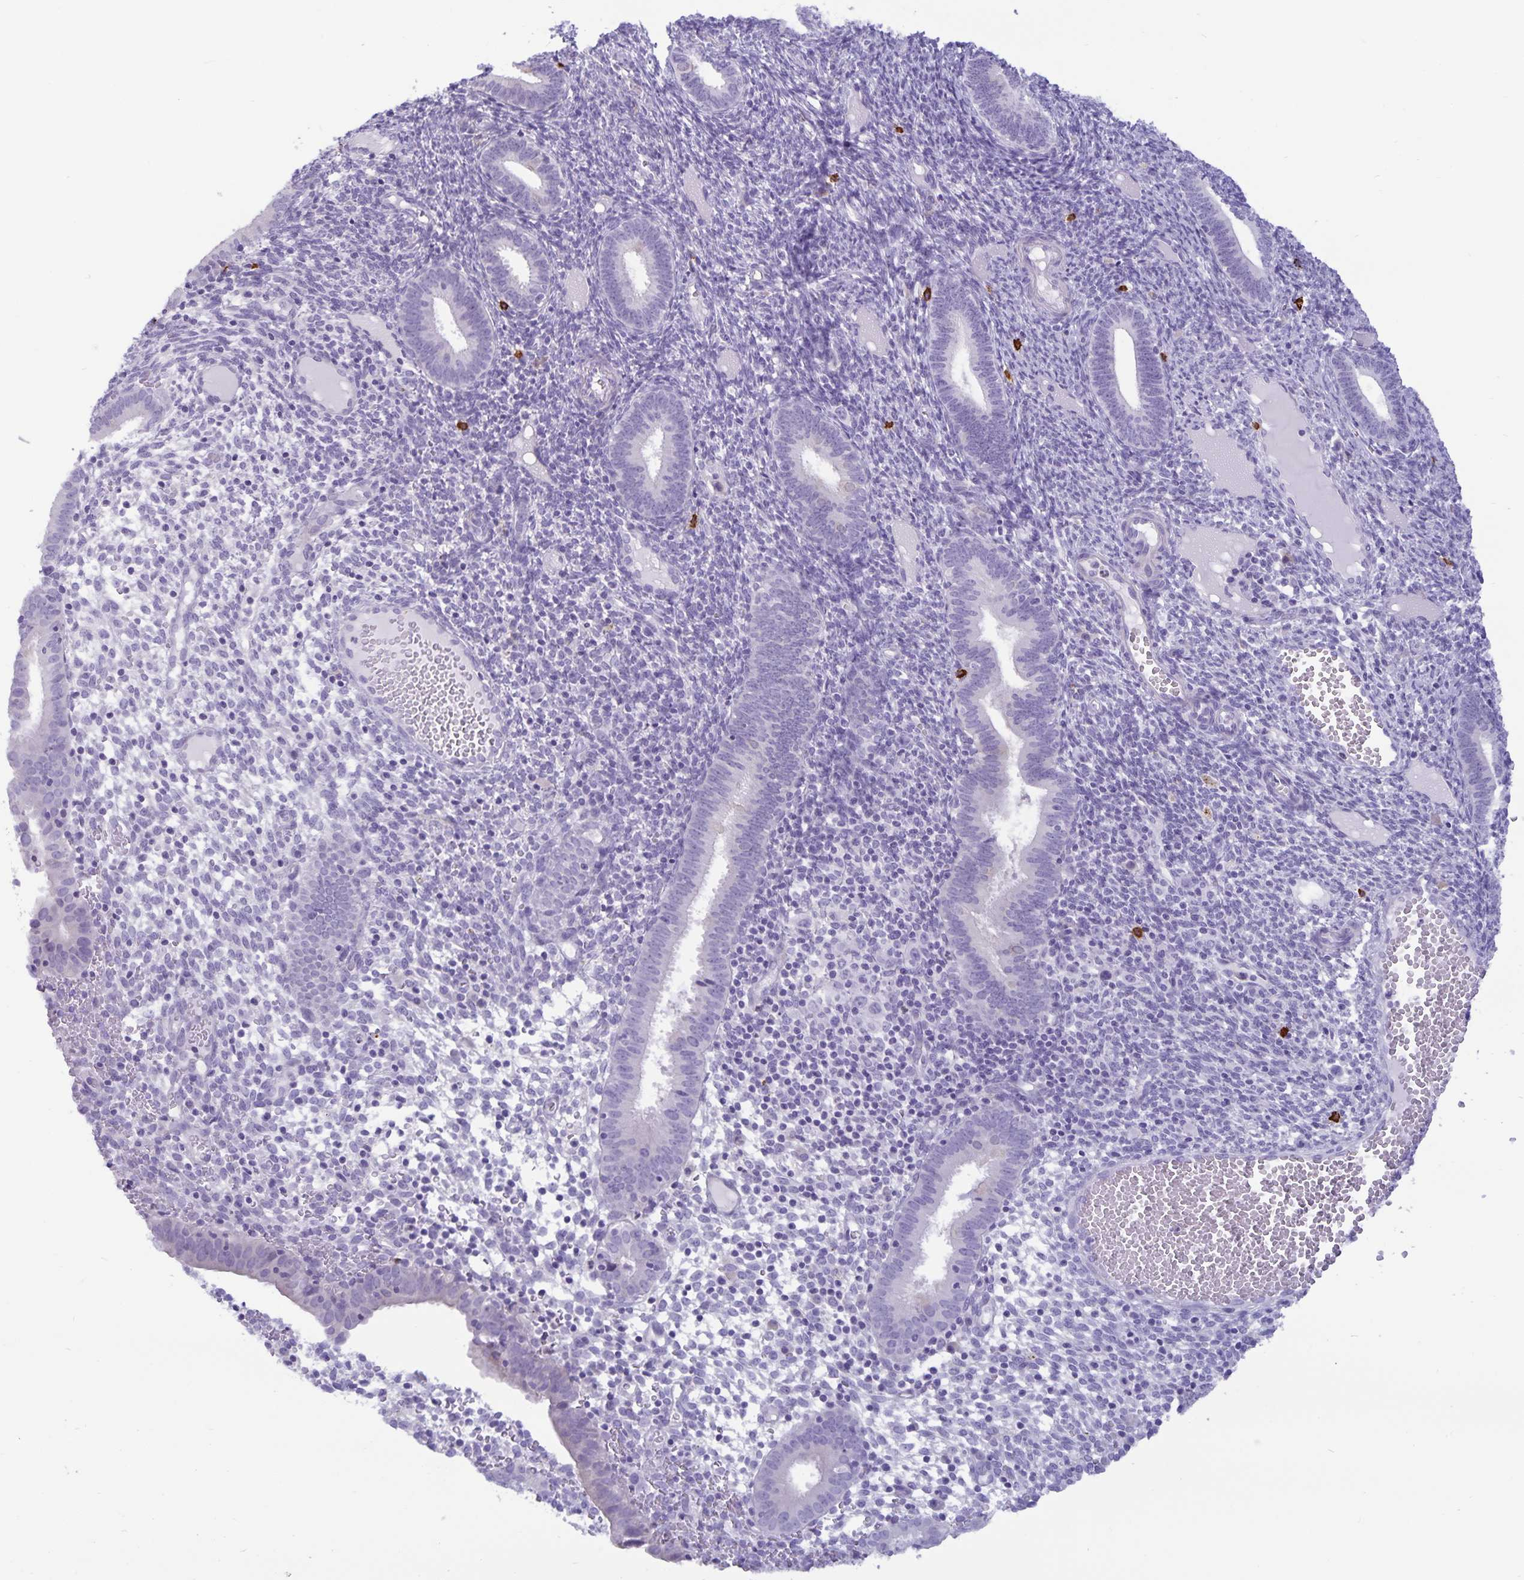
{"staining": {"intensity": "negative", "quantity": "none", "location": "none"}, "tissue": "endometrium", "cell_type": "Cells in endometrial stroma", "image_type": "normal", "snomed": [{"axis": "morphology", "description": "Normal tissue, NOS"}, {"axis": "topography", "description": "Endometrium"}], "caption": "An immunohistochemistry image of benign endometrium is shown. There is no staining in cells in endometrial stroma of endometrium. The staining is performed using DAB brown chromogen with nuclei counter-stained in using hematoxylin.", "gene": "IBTK", "patient": {"sex": "female", "age": 41}}